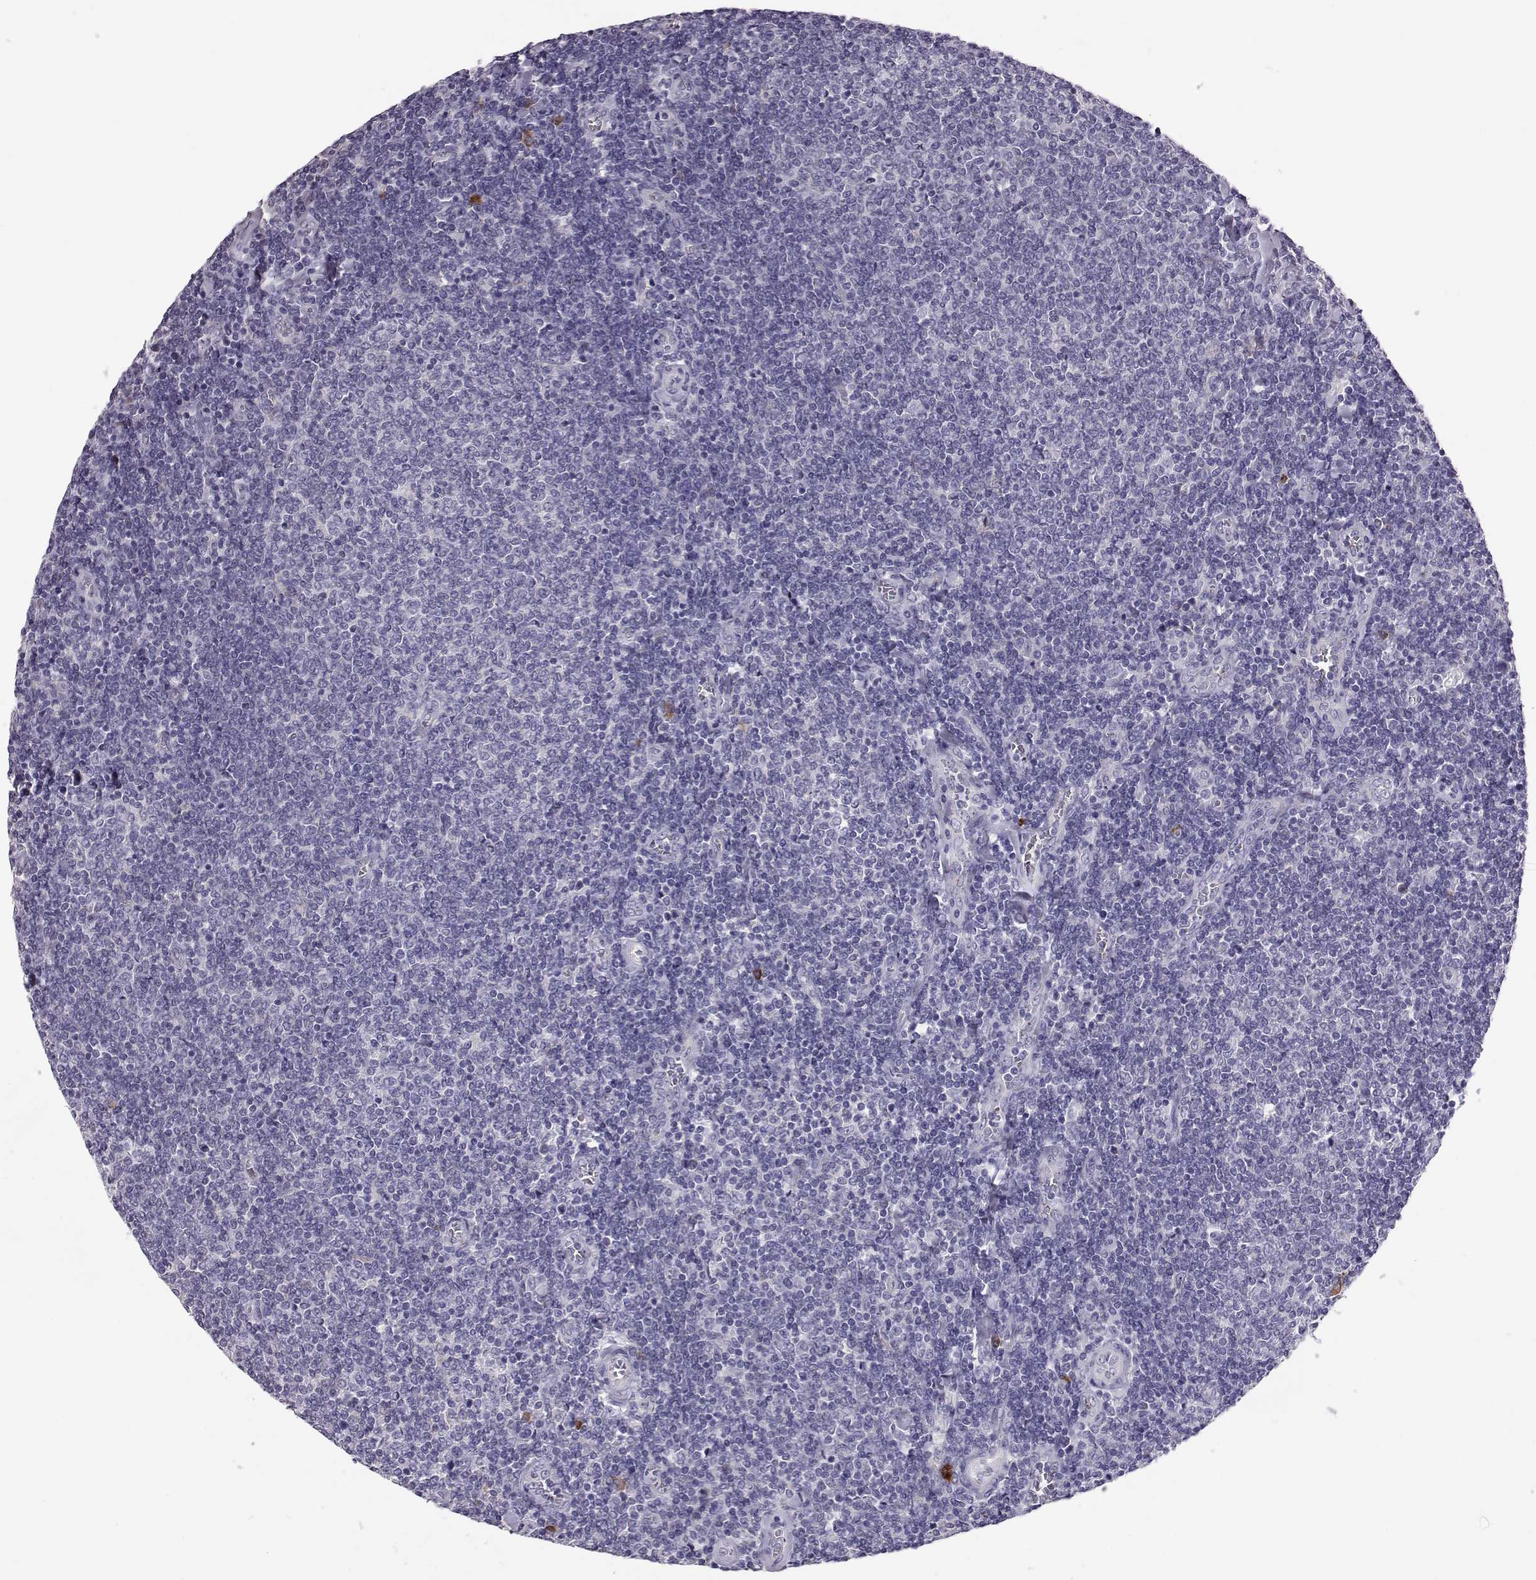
{"staining": {"intensity": "negative", "quantity": "none", "location": "none"}, "tissue": "lymphoma", "cell_type": "Tumor cells", "image_type": "cancer", "snomed": [{"axis": "morphology", "description": "Malignant lymphoma, non-Hodgkin's type, Low grade"}, {"axis": "topography", "description": "Lymph node"}], "caption": "Immunohistochemistry (IHC) micrograph of neoplastic tissue: malignant lymphoma, non-Hodgkin's type (low-grade) stained with DAB shows no significant protein positivity in tumor cells.", "gene": "ADGRG5", "patient": {"sex": "male", "age": 52}}